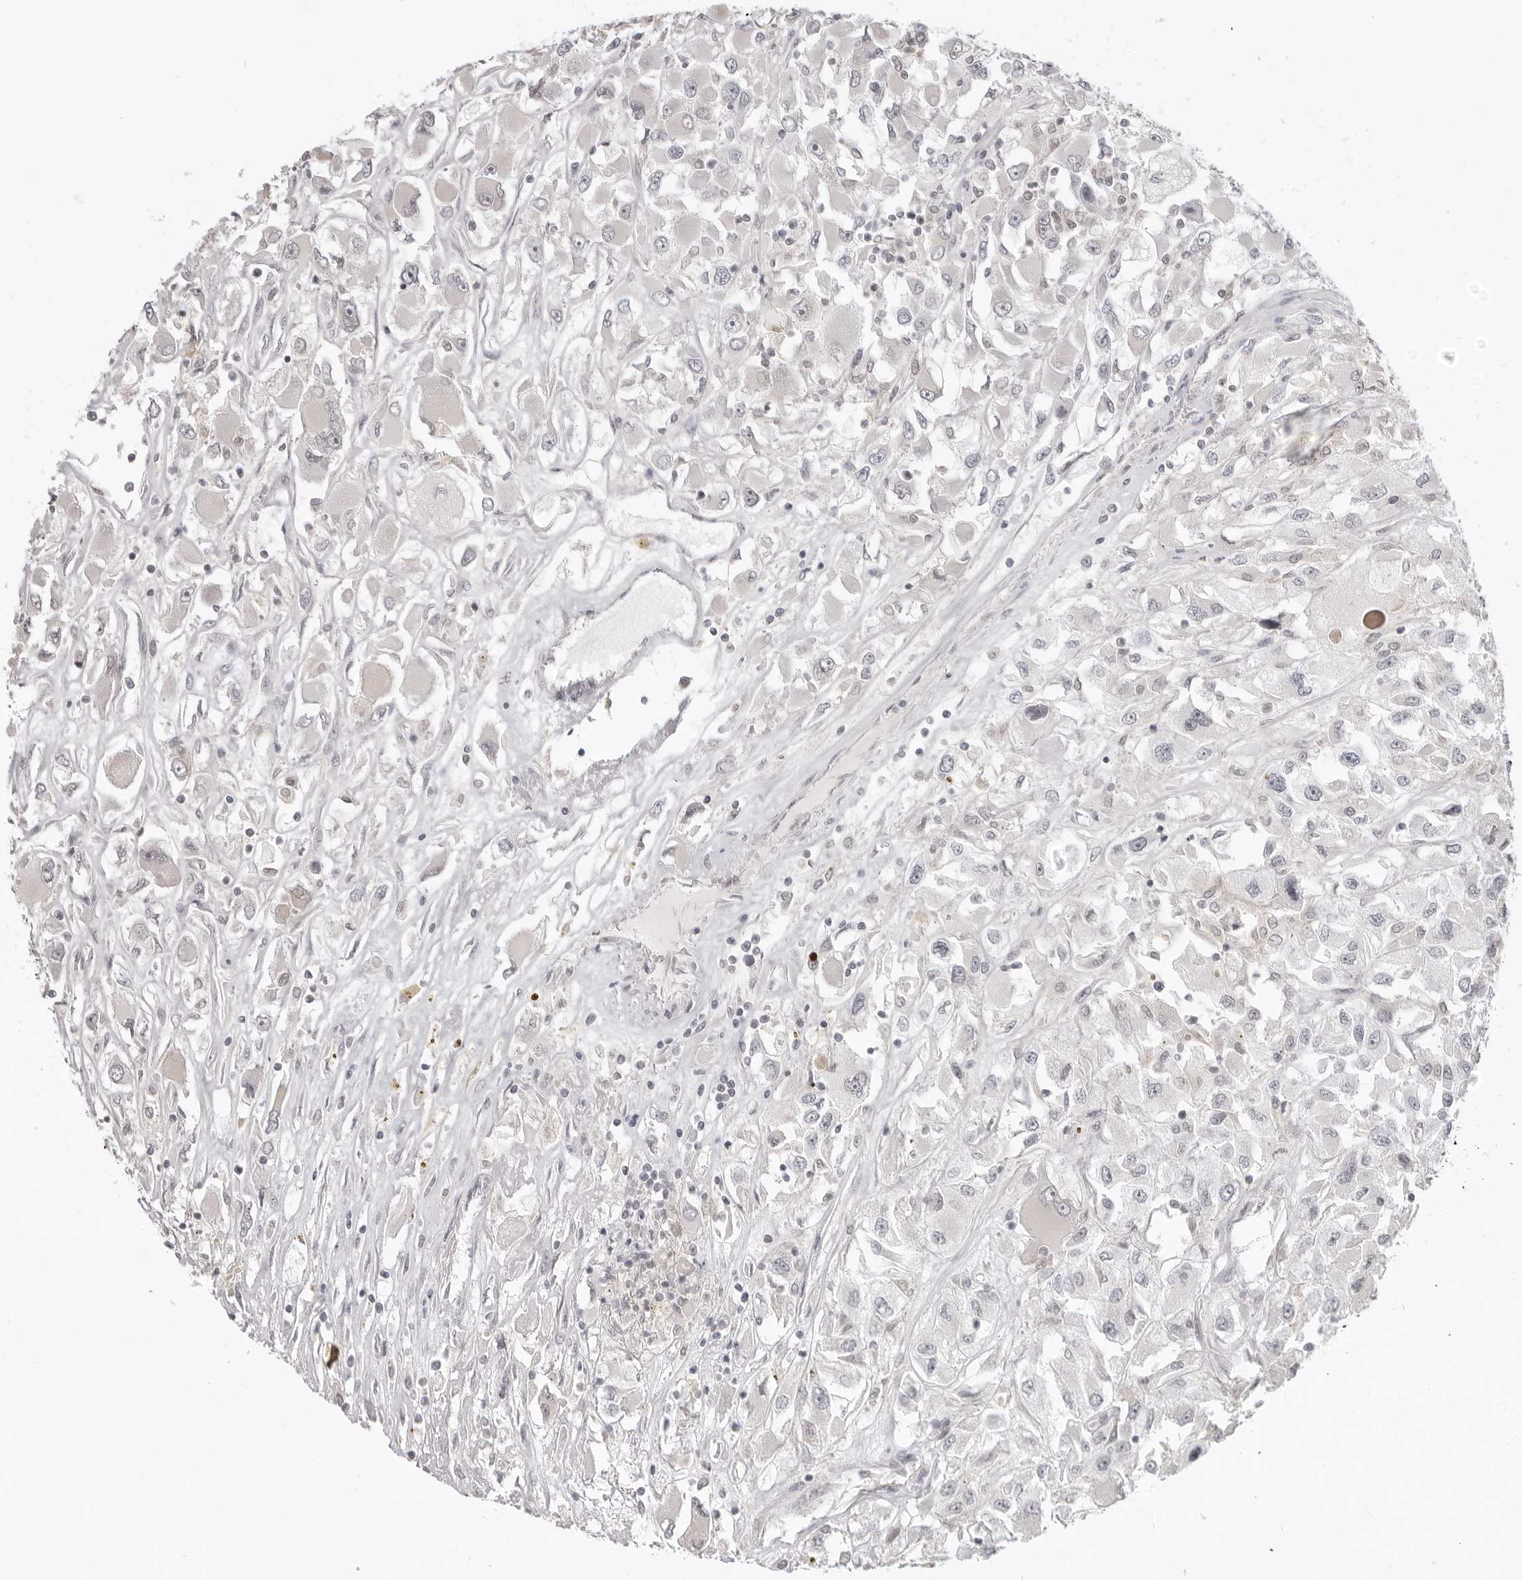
{"staining": {"intensity": "negative", "quantity": "none", "location": "none"}, "tissue": "renal cancer", "cell_type": "Tumor cells", "image_type": "cancer", "snomed": [{"axis": "morphology", "description": "Adenocarcinoma, NOS"}, {"axis": "topography", "description": "Kidney"}], "caption": "Renal adenocarcinoma was stained to show a protein in brown. There is no significant staining in tumor cells. (Immunohistochemistry (ihc), brightfield microscopy, high magnification).", "gene": "ACP6", "patient": {"sex": "female", "age": 52}}